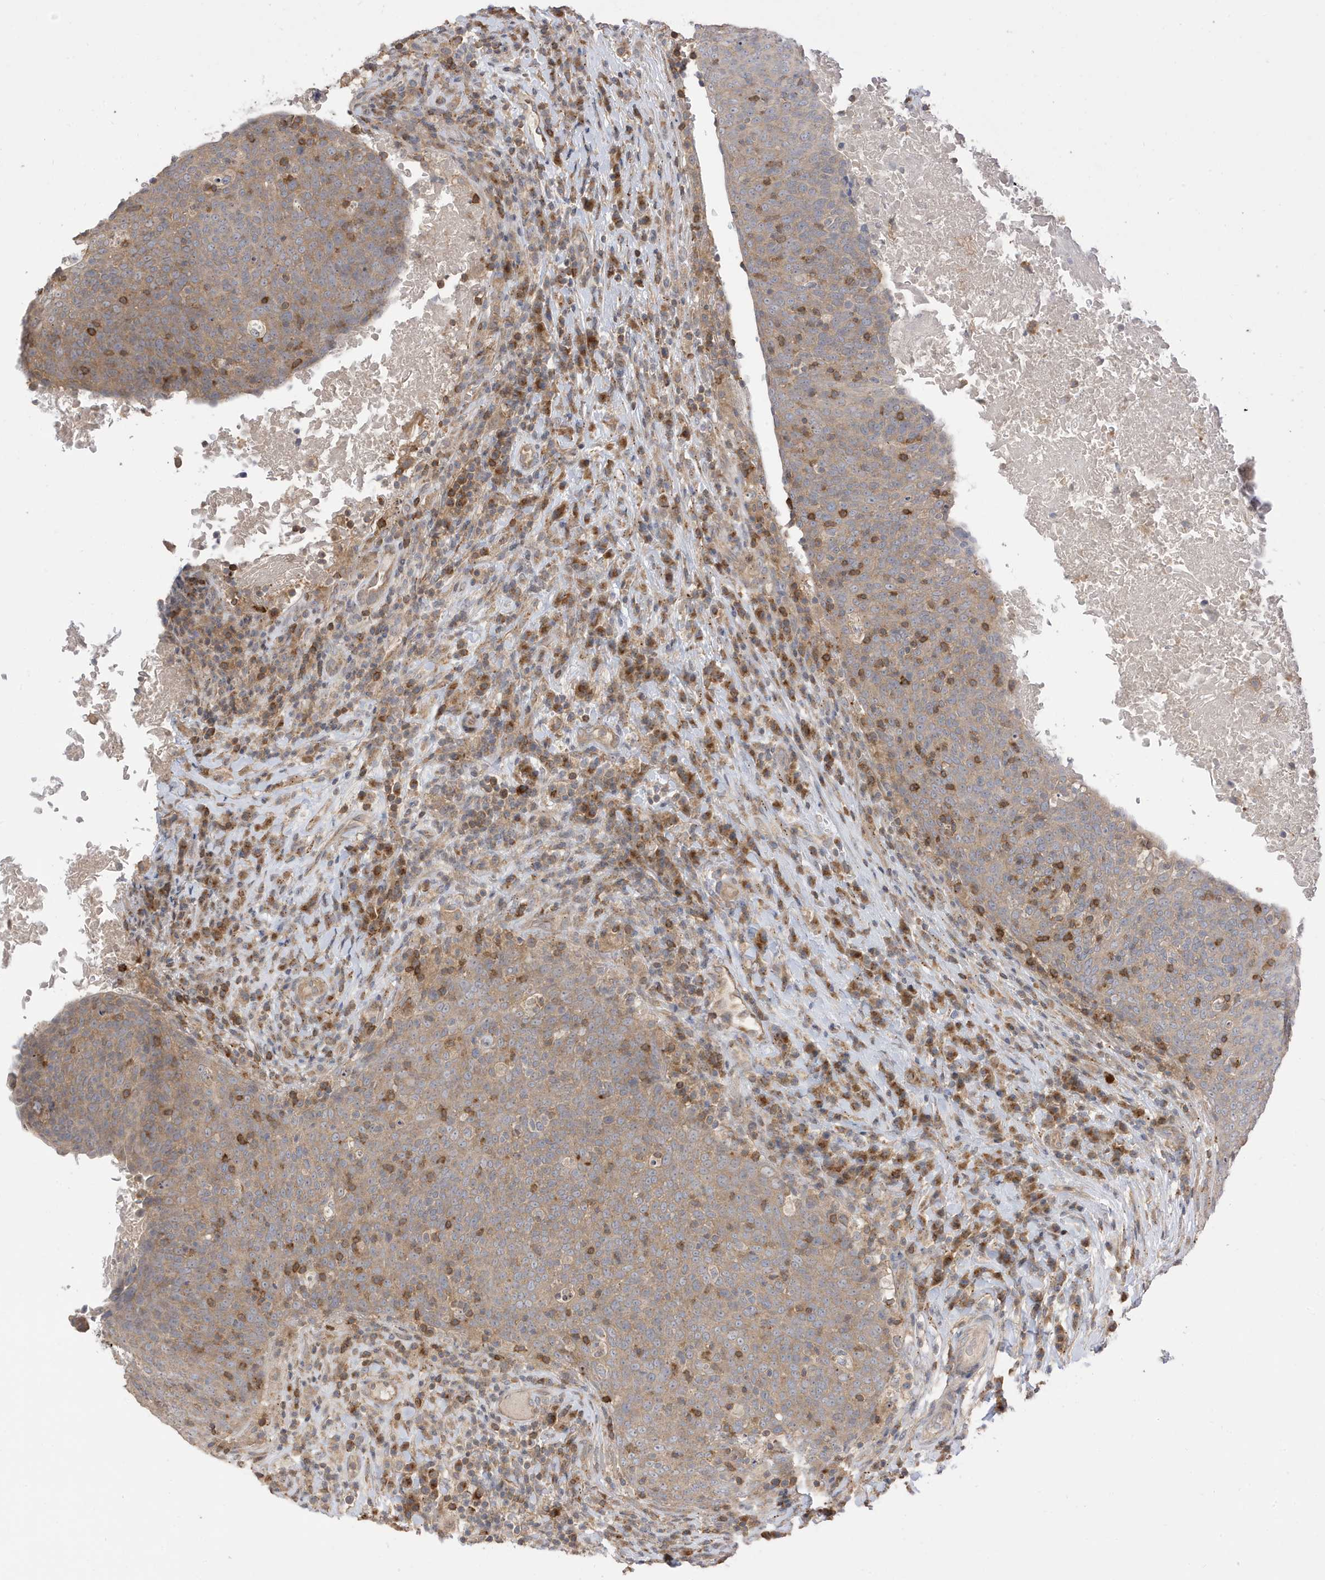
{"staining": {"intensity": "weak", "quantity": ">75%", "location": "cytoplasmic/membranous"}, "tissue": "head and neck cancer", "cell_type": "Tumor cells", "image_type": "cancer", "snomed": [{"axis": "morphology", "description": "Squamous cell carcinoma, NOS"}, {"axis": "morphology", "description": "Squamous cell carcinoma, metastatic, NOS"}, {"axis": "topography", "description": "Lymph node"}, {"axis": "topography", "description": "Head-Neck"}], "caption": "Protein staining by immunohistochemistry reveals weak cytoplasmic/membranous positivity in approximately >75% of tumor cells in head and neck metastatic squamous cell carcinoma.", "gene": "TAB3", "patient": {"sex": "male", "age": 62}}